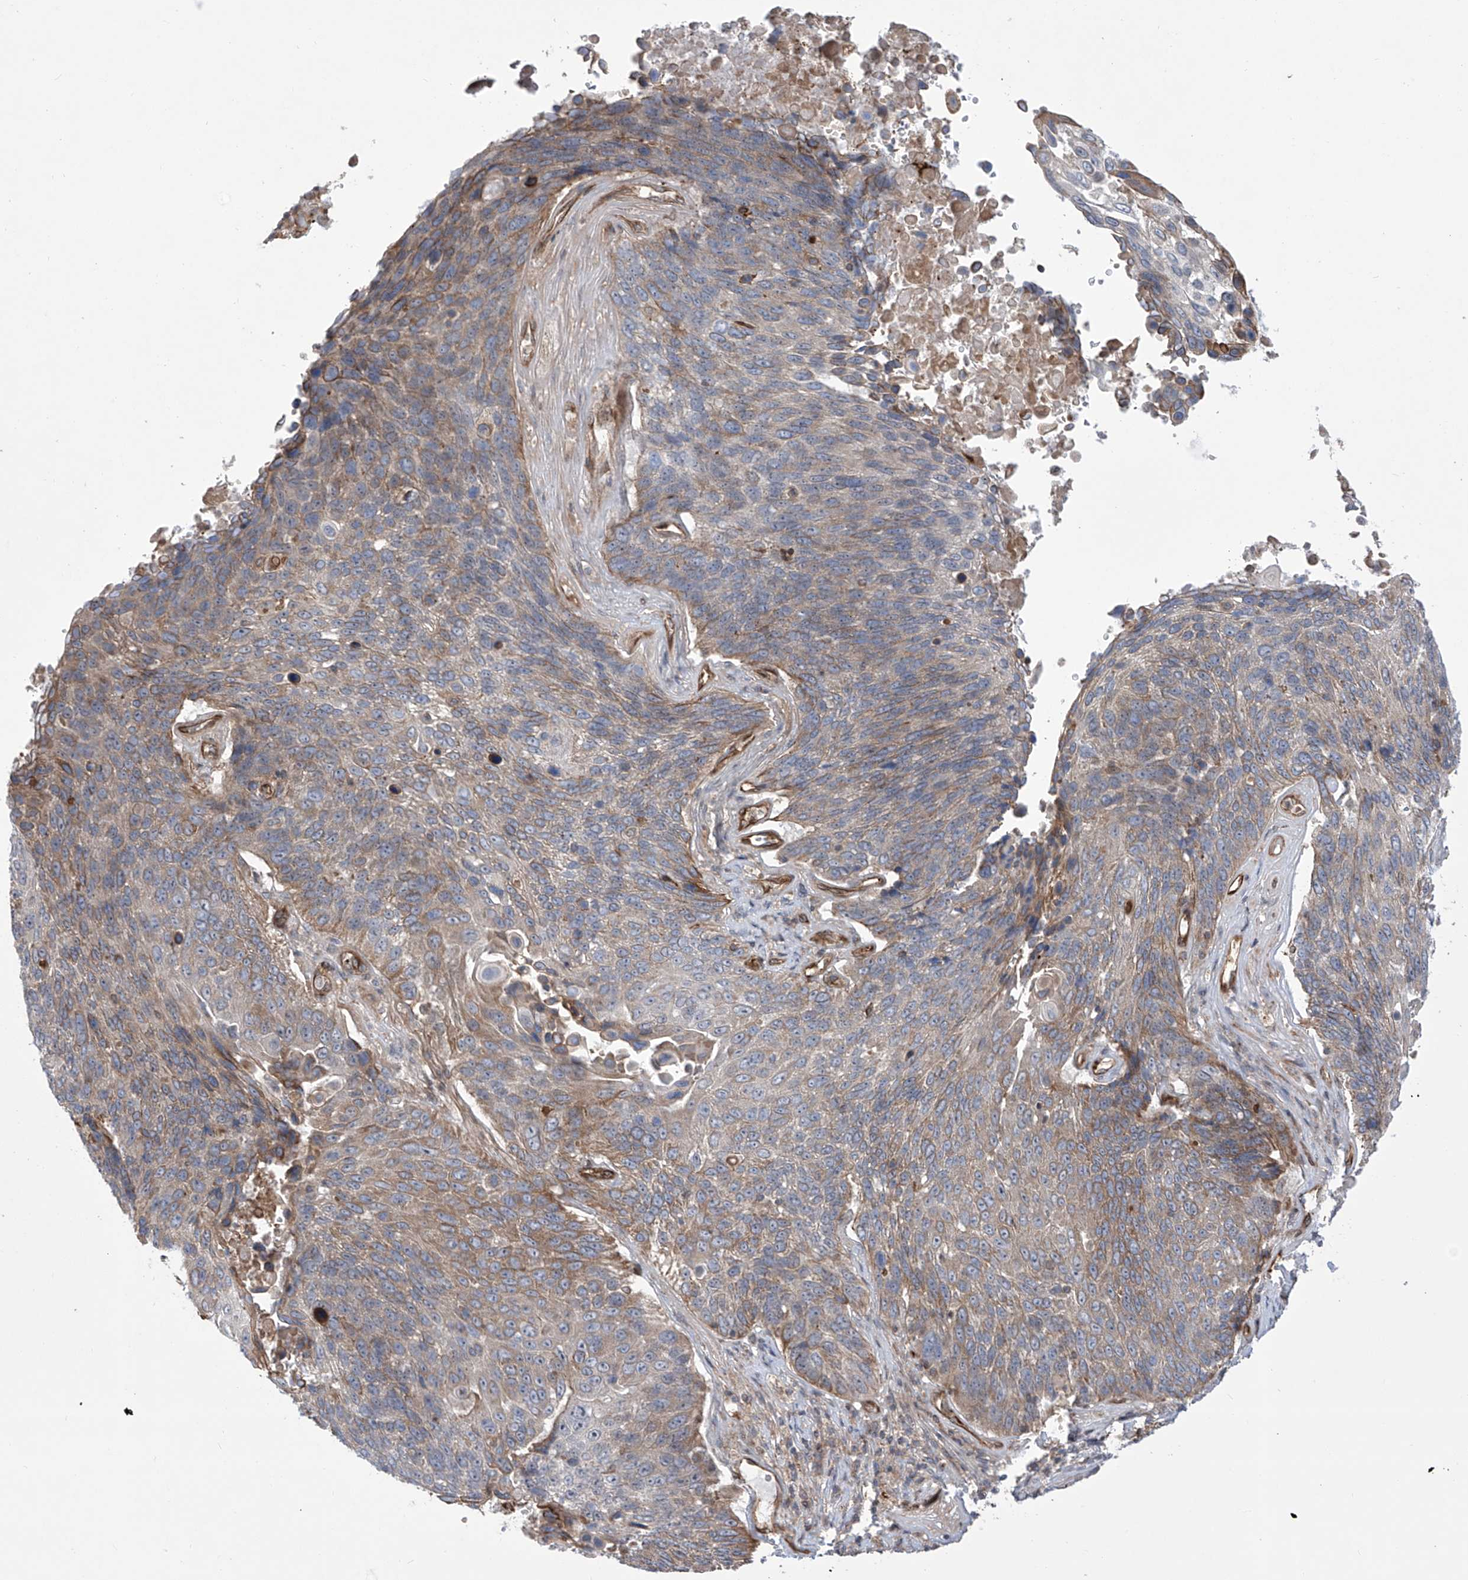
{"staining": {"intensity": "weak", "quantity": "25%-75%", "location": "cytoplasmic/membranous"}, "tissue": "lung cancer", "cell_type": "Tumor cells", "image_type": "cancer", "snomed": [{"axis": "morphology", "description": "Squamous cell carcinoma, NOS"}, {"axis": "topography", "description": "Lung"}], "caption": "Lung cancer (squamous cell carcinoma) stained with DAB (3,3'-diaminobenzidine) immunohistochemistry (IHC) reveals low levels of weak cytoplasmic/membranous positivity in approximately 25%-75% of tumor cells.", "gene": "APAF1", "patient": {"sex": "male", "age": 66}}